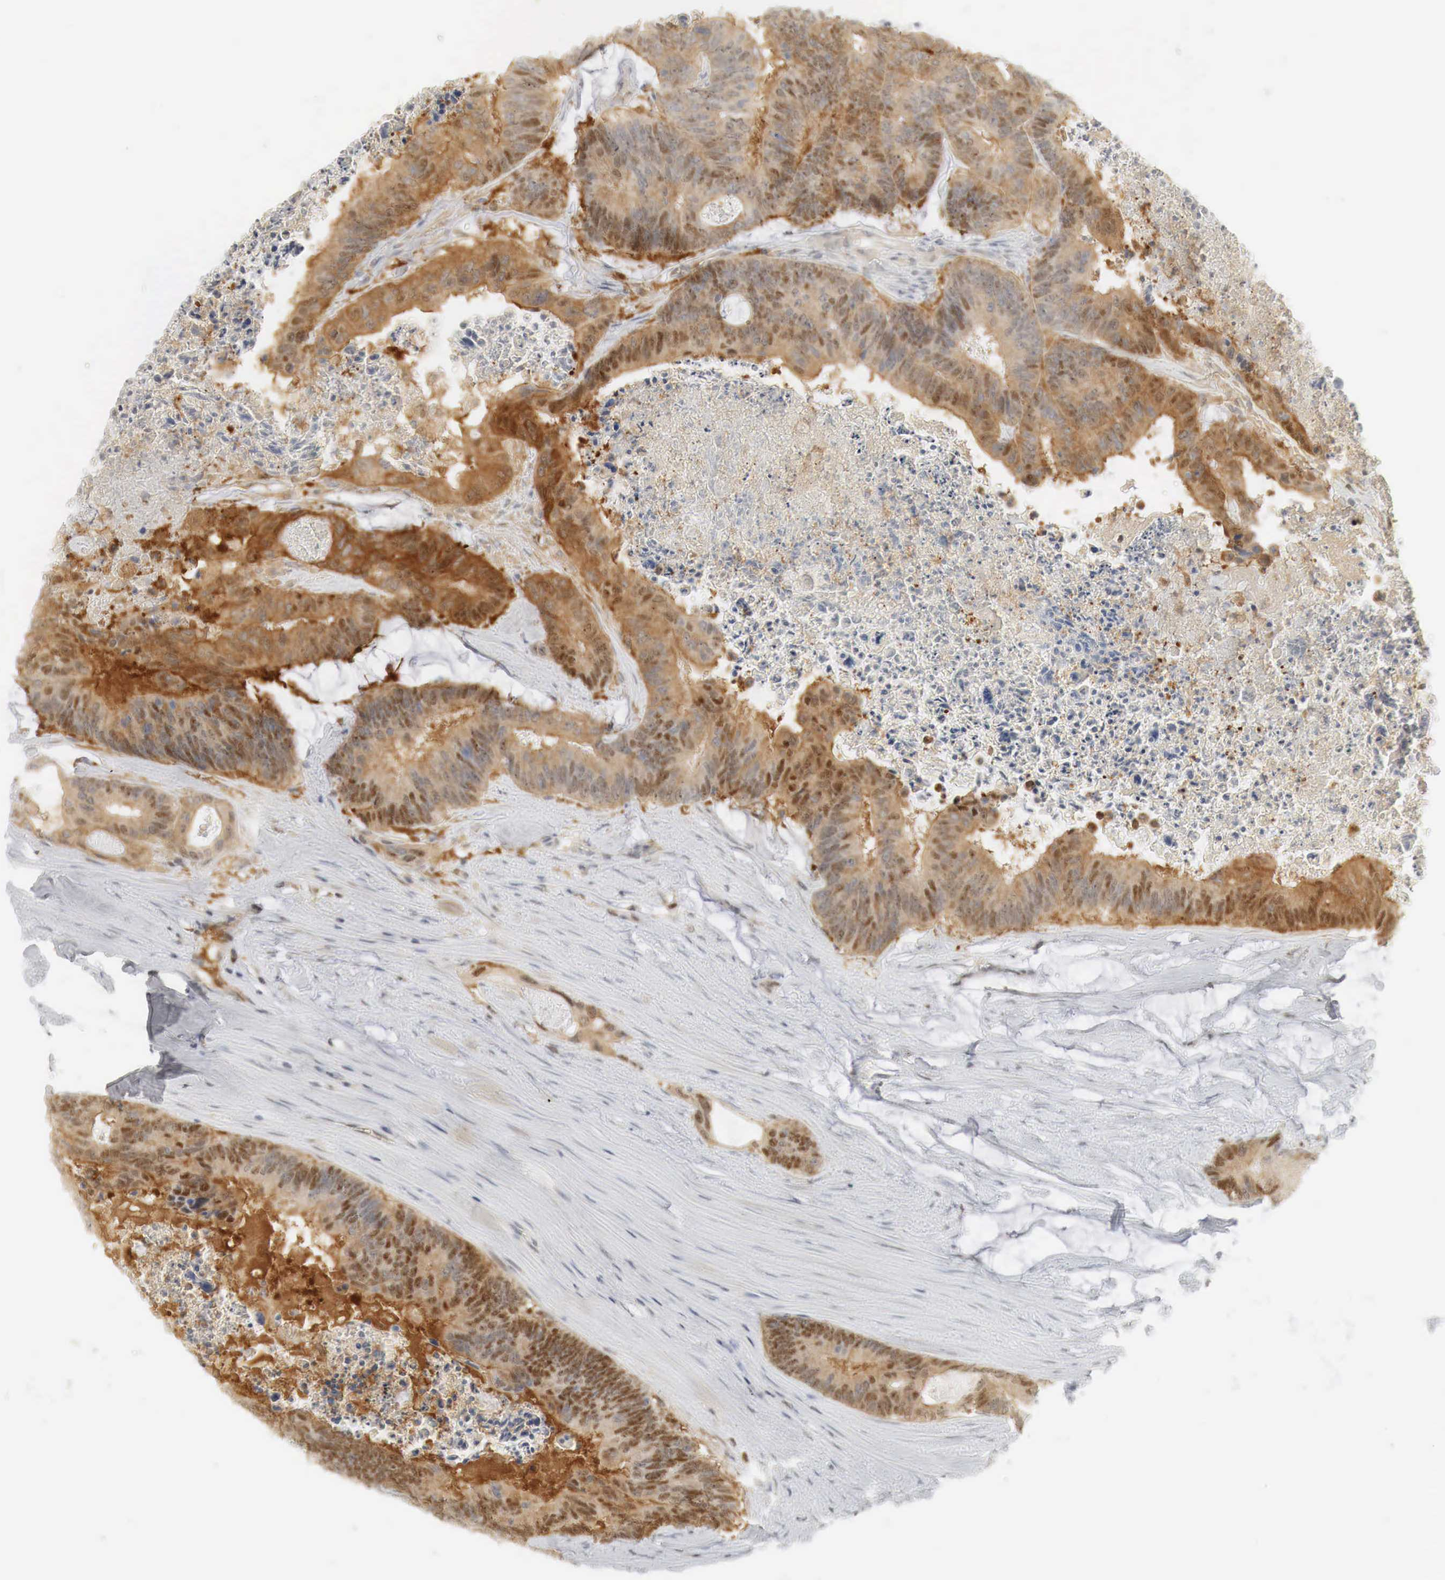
{"staining": {"intensity": "moderate", "quantity": "25%-75%", "location": "cytoplasmic/membranous,nuclear"}, "tissue": "colorectal cancer", "cell_type": "Tumor cells", "image_type": "cancer", "snomed": [{"axis": "morphology", "description": "Adenocarcinoma, NOS"}, {"axis": "topography", "description": "Colon"}], "caption": "Colorectal cancer (adenocarcinoma) stained with DAB IHC shows medium levels of moderate cytoplasmic/membranous and nuclear positivity in about 25%-75% of tumor cells.", "gene": "MYC", "patient": {"sex": "male", "age": 65}}